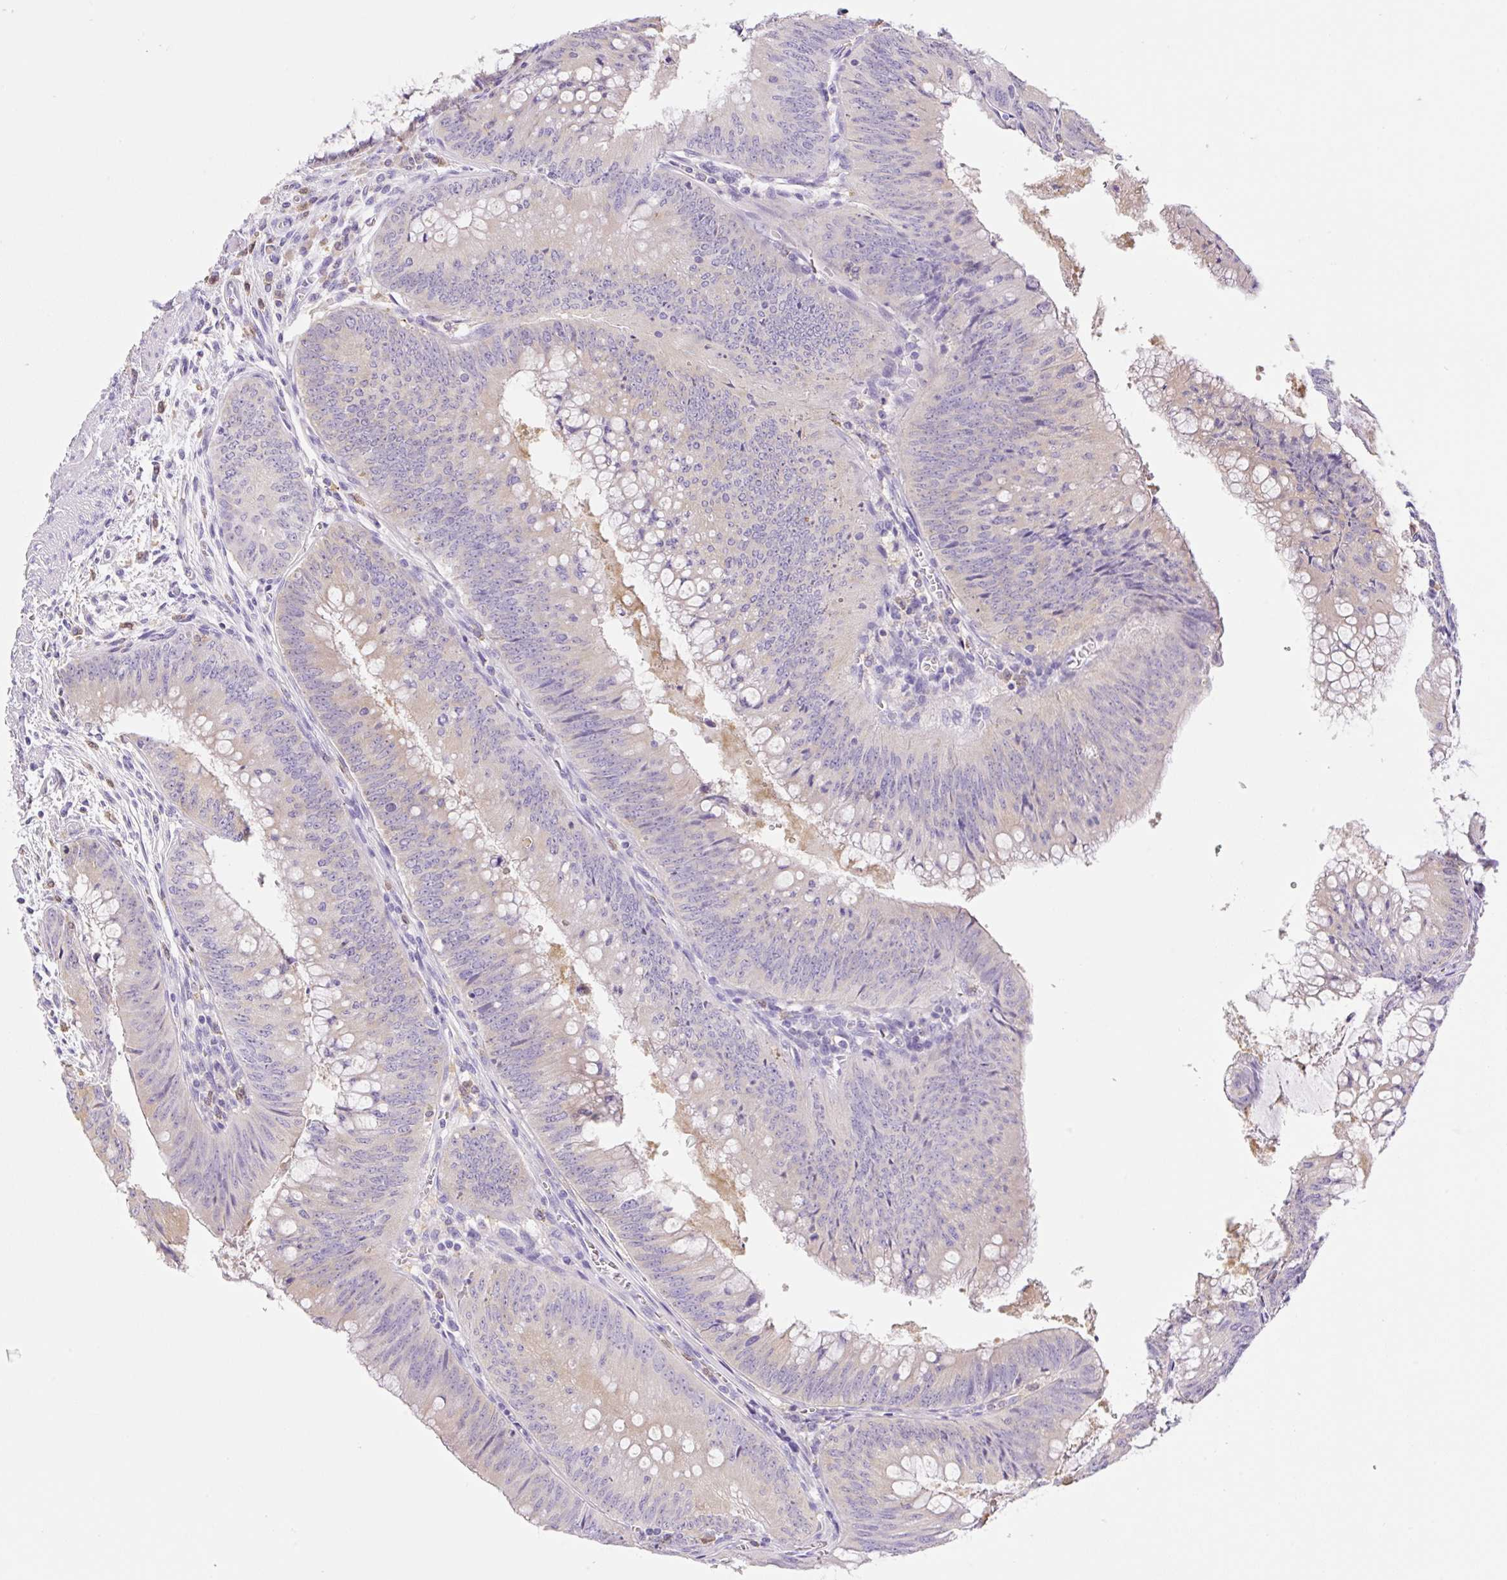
{"staining": {"intensity": "negative", "quantity": "none", "location": "none"}, "tissue": "colorectal cancer", "cell_type": "Tumor cells", "image_type": "cancer", "snomed": [{"axis": "morphology", "description": "Adenocarcinoma, NOS"}, {"axis": "topography", "description": "Rectum"}], "caption": "This is an immunohistochemistry (IHC) micrograph of colorectal cancer (adenocarcinoma). There is no positivity in tumor cells.", "gene": "DENND5A", "patient": {"sex": "female", "age": 72}}